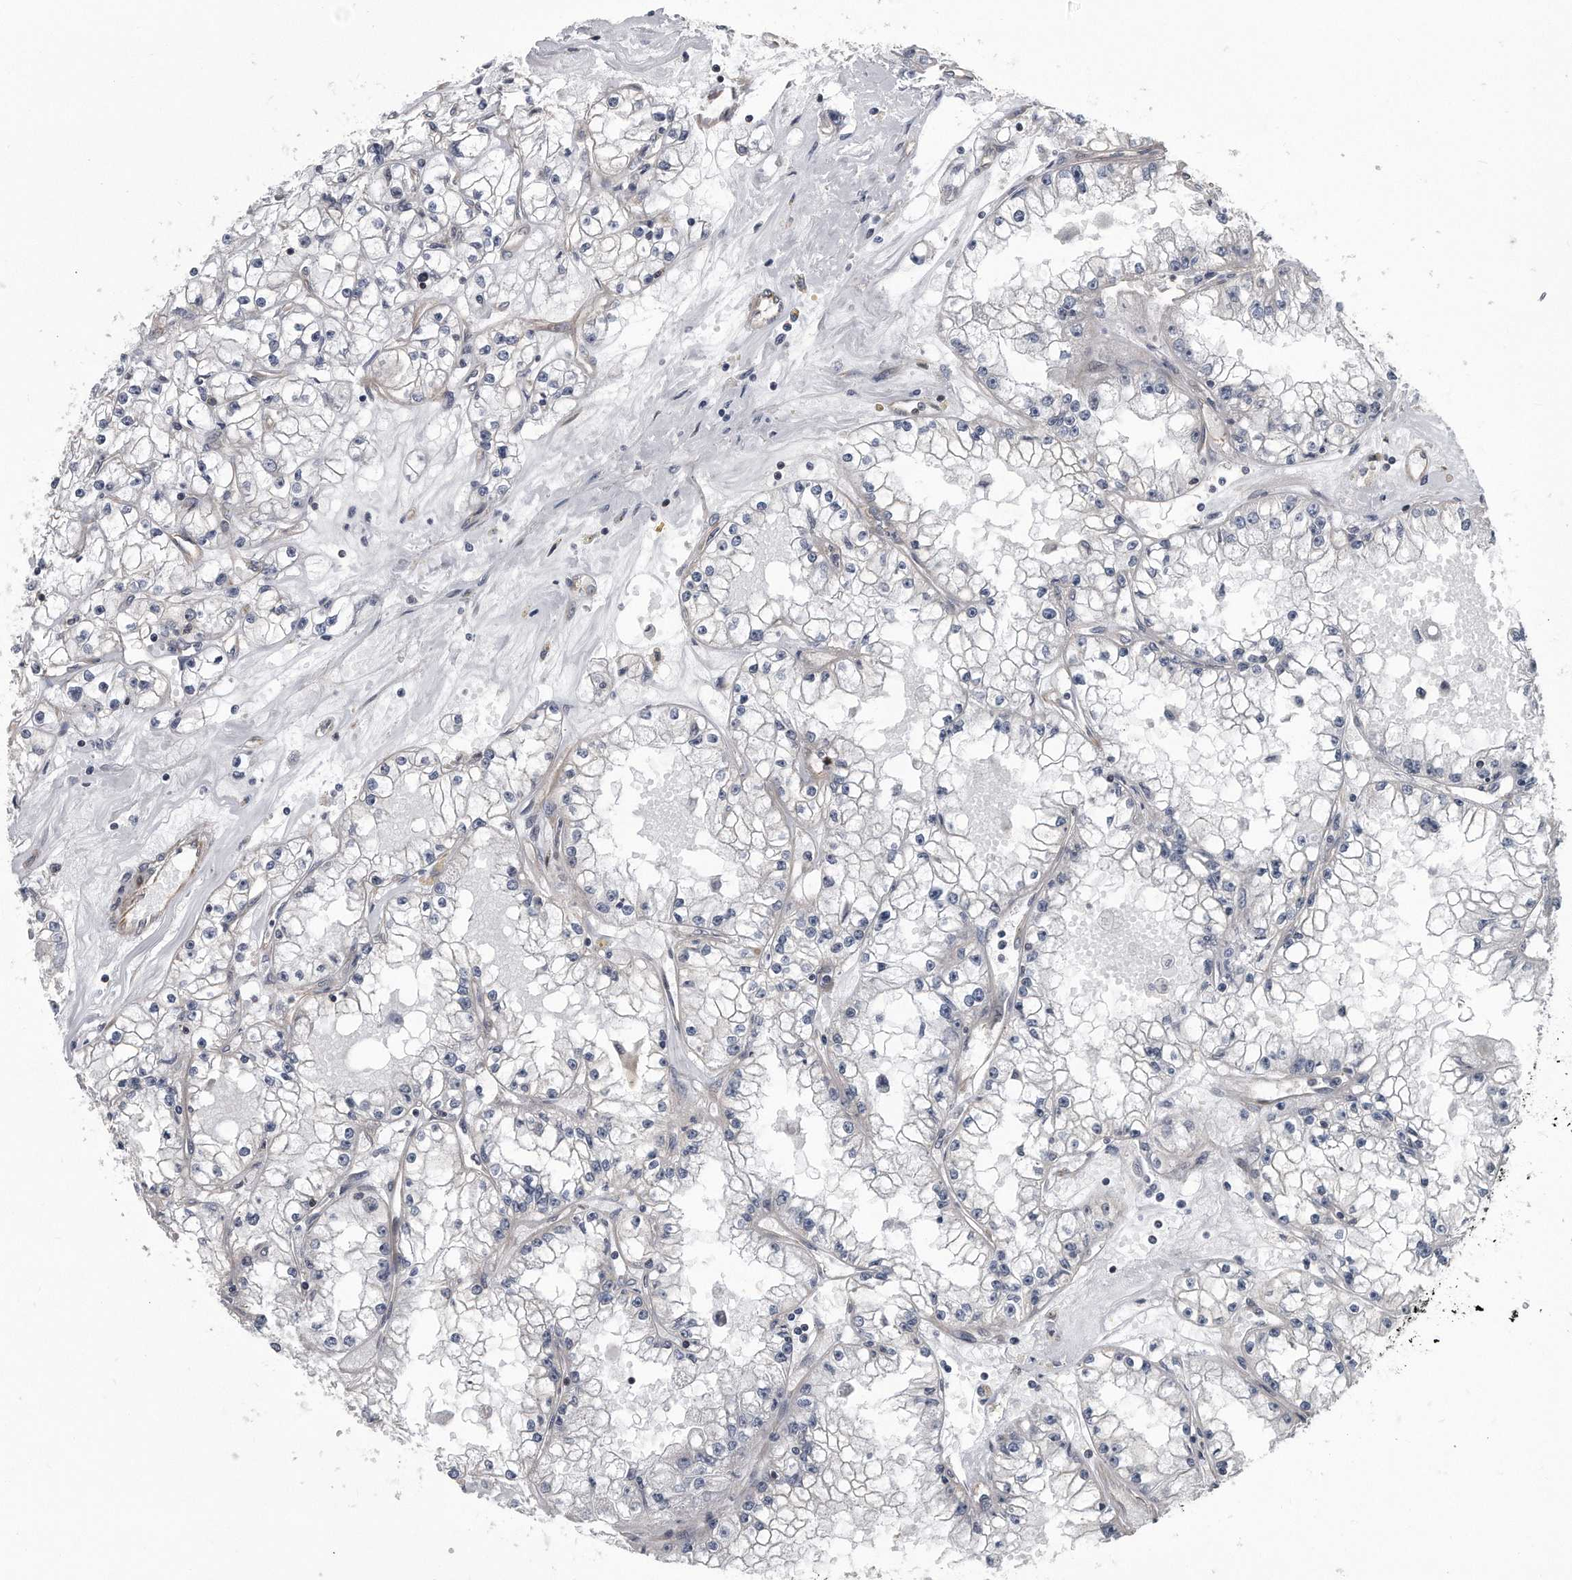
{"staining": {"intensity": "negative", "quantity": "none", "location": "none"}, "tissue": "renal cancer", "cell_type": "Tumor cells", "image_type": "cancer", "snomed": [{"axis": "morphology", "description": "Adenocarcinoma, NOS"}, {"axis": "topography", "description": "Kidney"}], "caption": "Immunohistochemistry of human adenocarcinoma (renal) exhibits no positivity in tumor cells. Brightfield microscopy of IHC stained with DAB (brown) and hematoxylin (blue), captured at high magnification.", "gene": "ARMCX1", "patient": {"sex": "male", "age": 56}}